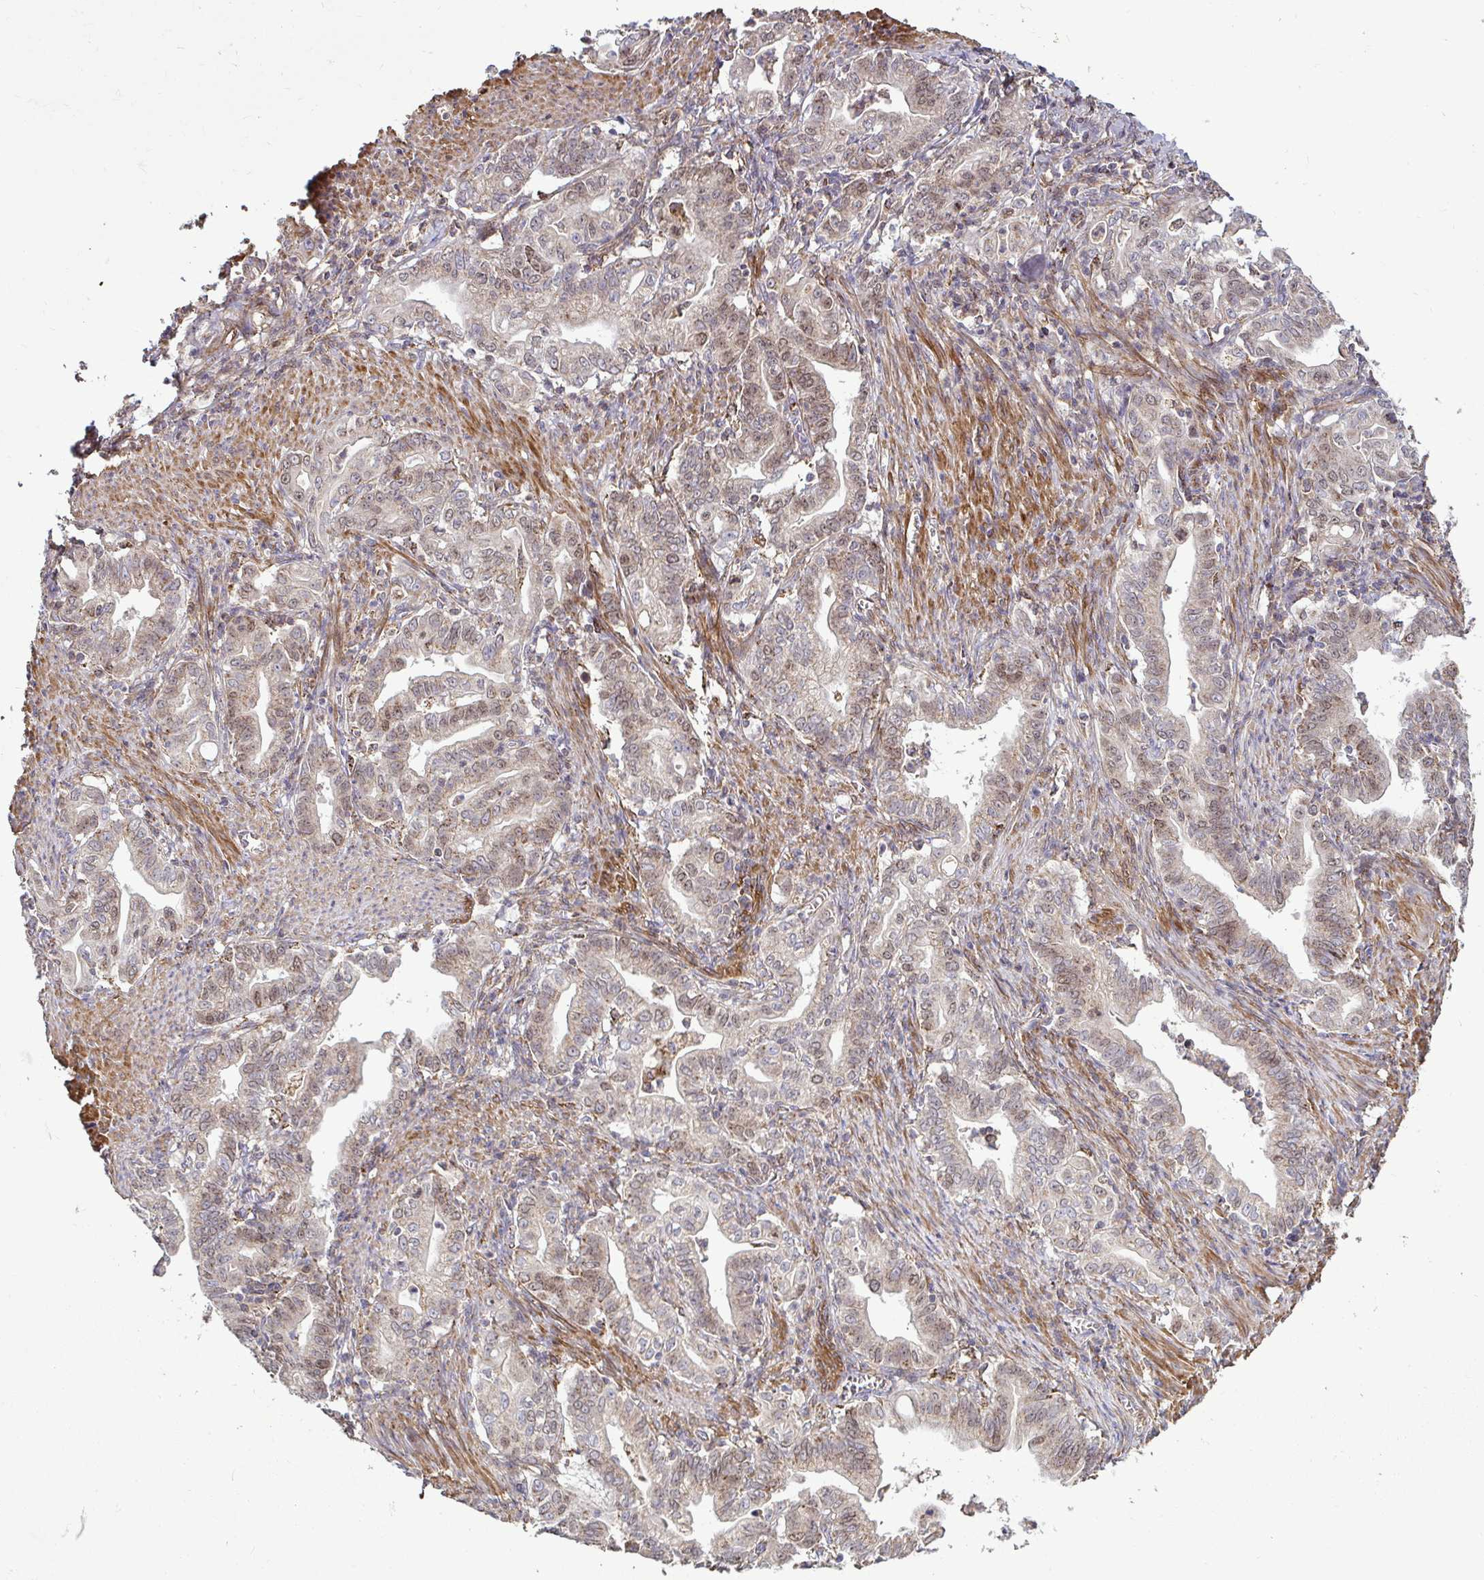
{"staining": {"intensity": "weak", "quantity": "25%-75%", "location": "cytoplasmic/membranous,nuclear"}, "tissue": "stomach cancer", "cell_type": "Tumor cells", "image_type": "cancer", "snomed": [{"axis": "morphology", "description": "Adenocarcinoma, NOS"}, {"axis": "topography", "description": "Stomach, upper"}], "caption": "The photomicrograph exhibits immunohistochemical staining of adenocarcinoma (stomach). There is weak cytoplasmic/membranous and nuclear expression is identified in approximately 25%-75% of tumor cells.", "gene": "SPRY1", "patient": {"sex": "female", "age": 79}}